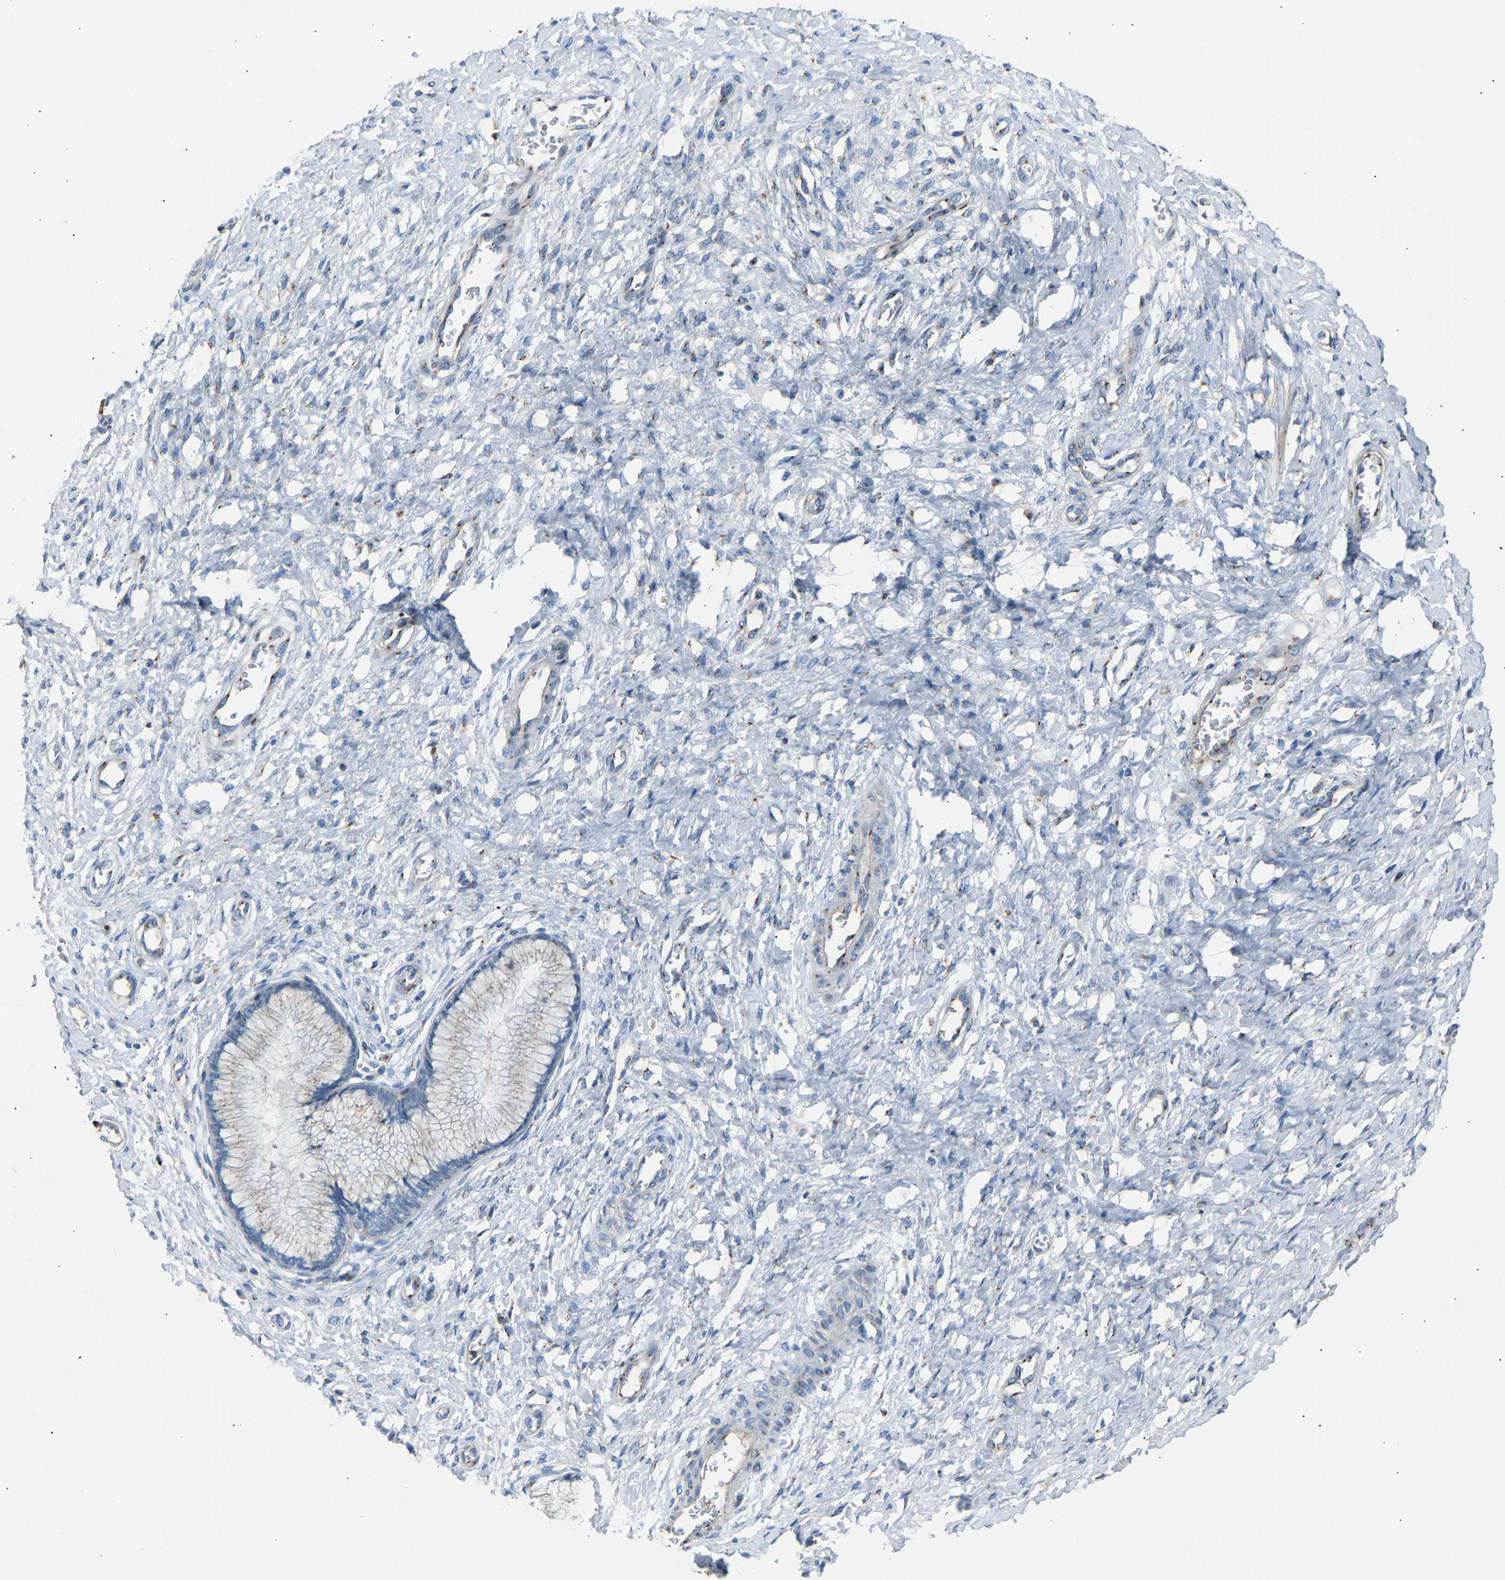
{"staining": {"intensity": "negative", "quantity": "none", "location": "none"}, "tissue": "cervix", "cell_type": "Glandular cells", "image_type": "normal", "snomed": [{"axis": "morphology", "description": "Normal tissue, NOS"}, {"axis": "topography", "description": "Cervix"}], "caption": "A high-resolution photomicrograph shows immunohistochemistry (IHC) staining of benign cervix, which shows no significant positivity in glandular cells.", "gene": "CYREN", "patient": {"sex": "female", "age": 55}}